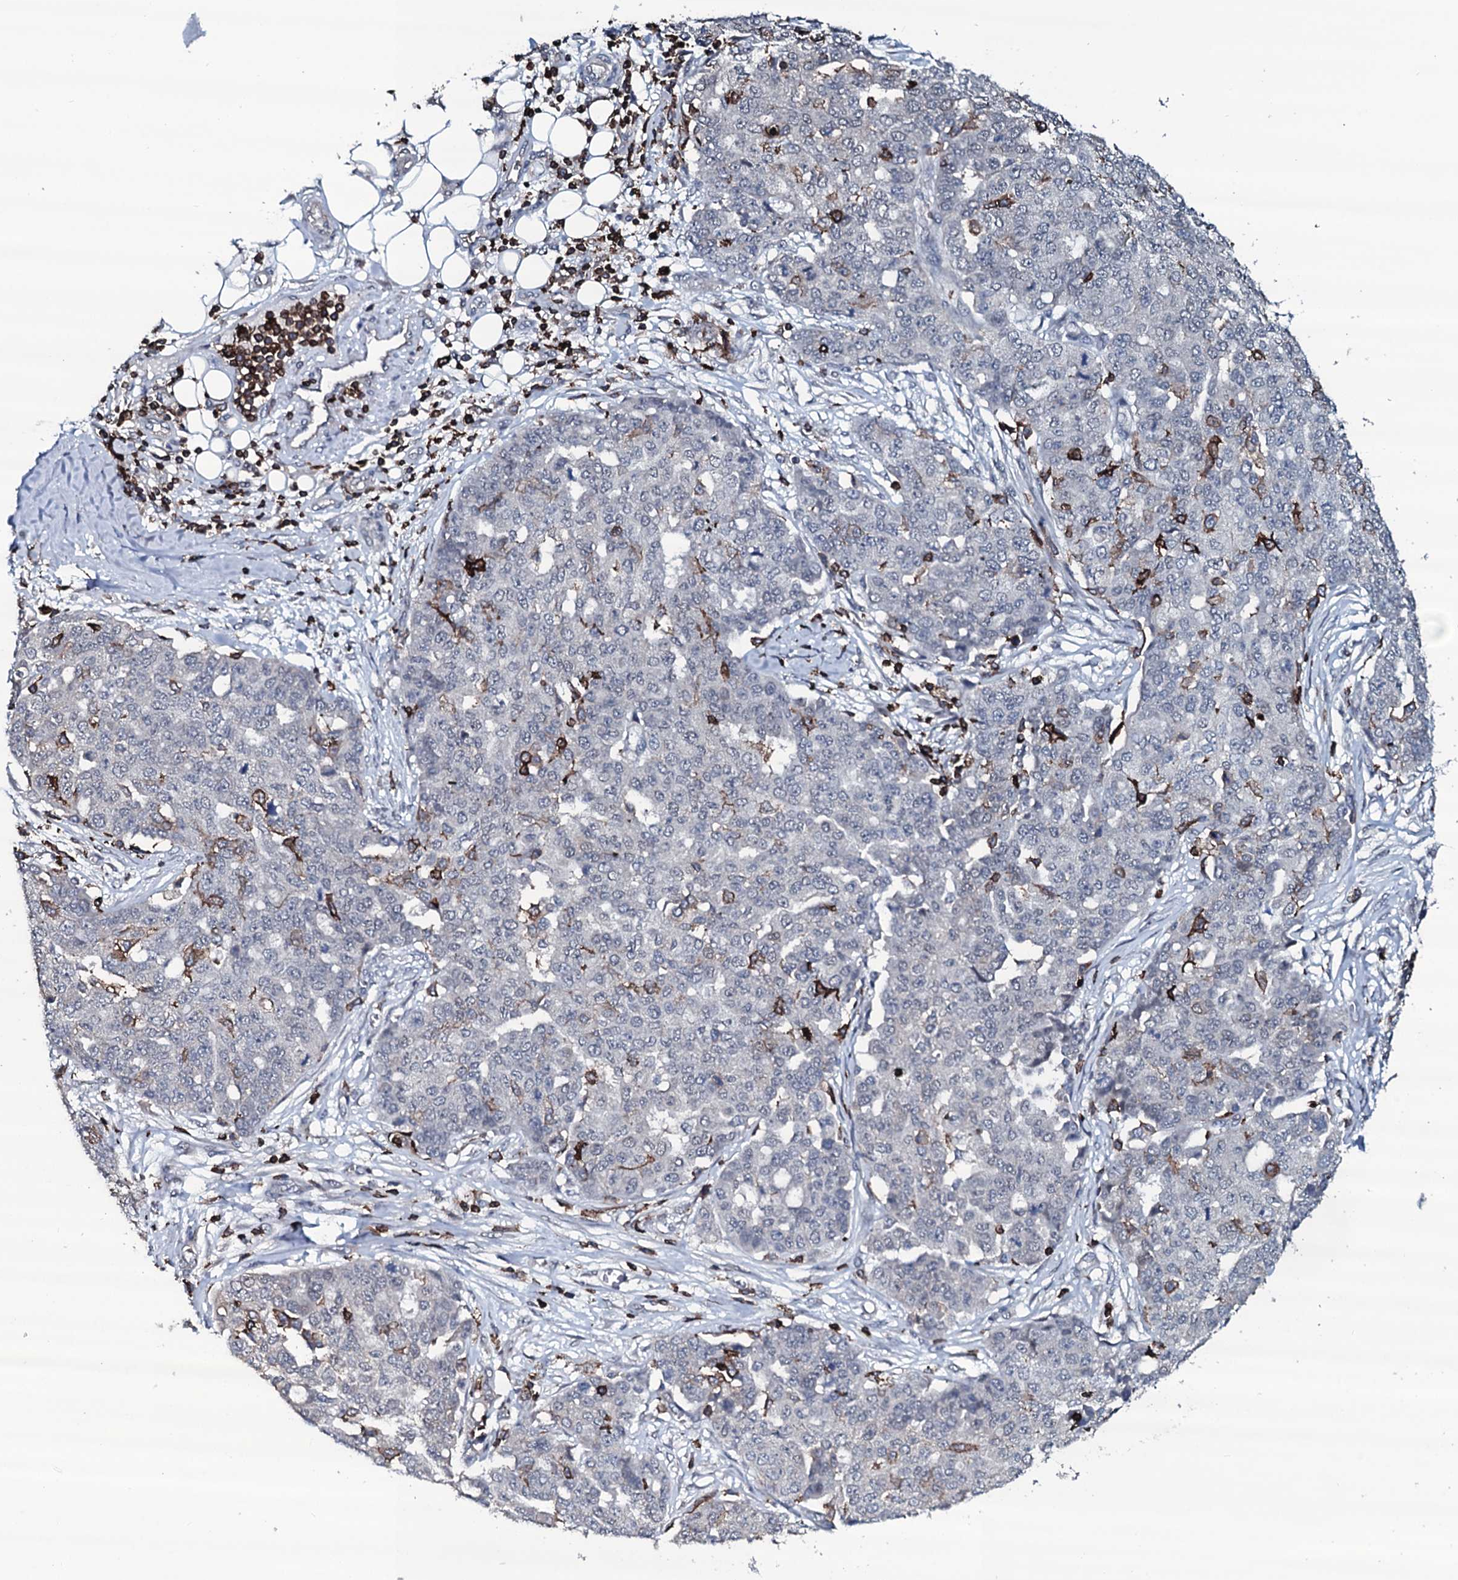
{"staining": {"intensity": "negative", "quantity": "none", "location": "none"}, "tissue": "ovarian cancer", "cell_type": "Tumor cells", "image_type": "cancer", "snomed": [{"axis": "morphology", "description": "Cystadenocarcinoma, serous, NOS"}, {"axis": "topography", "description": "Soft tissue"}, {"axis": "topography", "description": "Ovary"}], "caption": "The immunohistochemistry (IHC) photomicrograph has no significant positivity in tumor cells of ovarian cancer tissue.", "gene": "OGFOD2", "patient": {"sex": "female", "age": 57}}